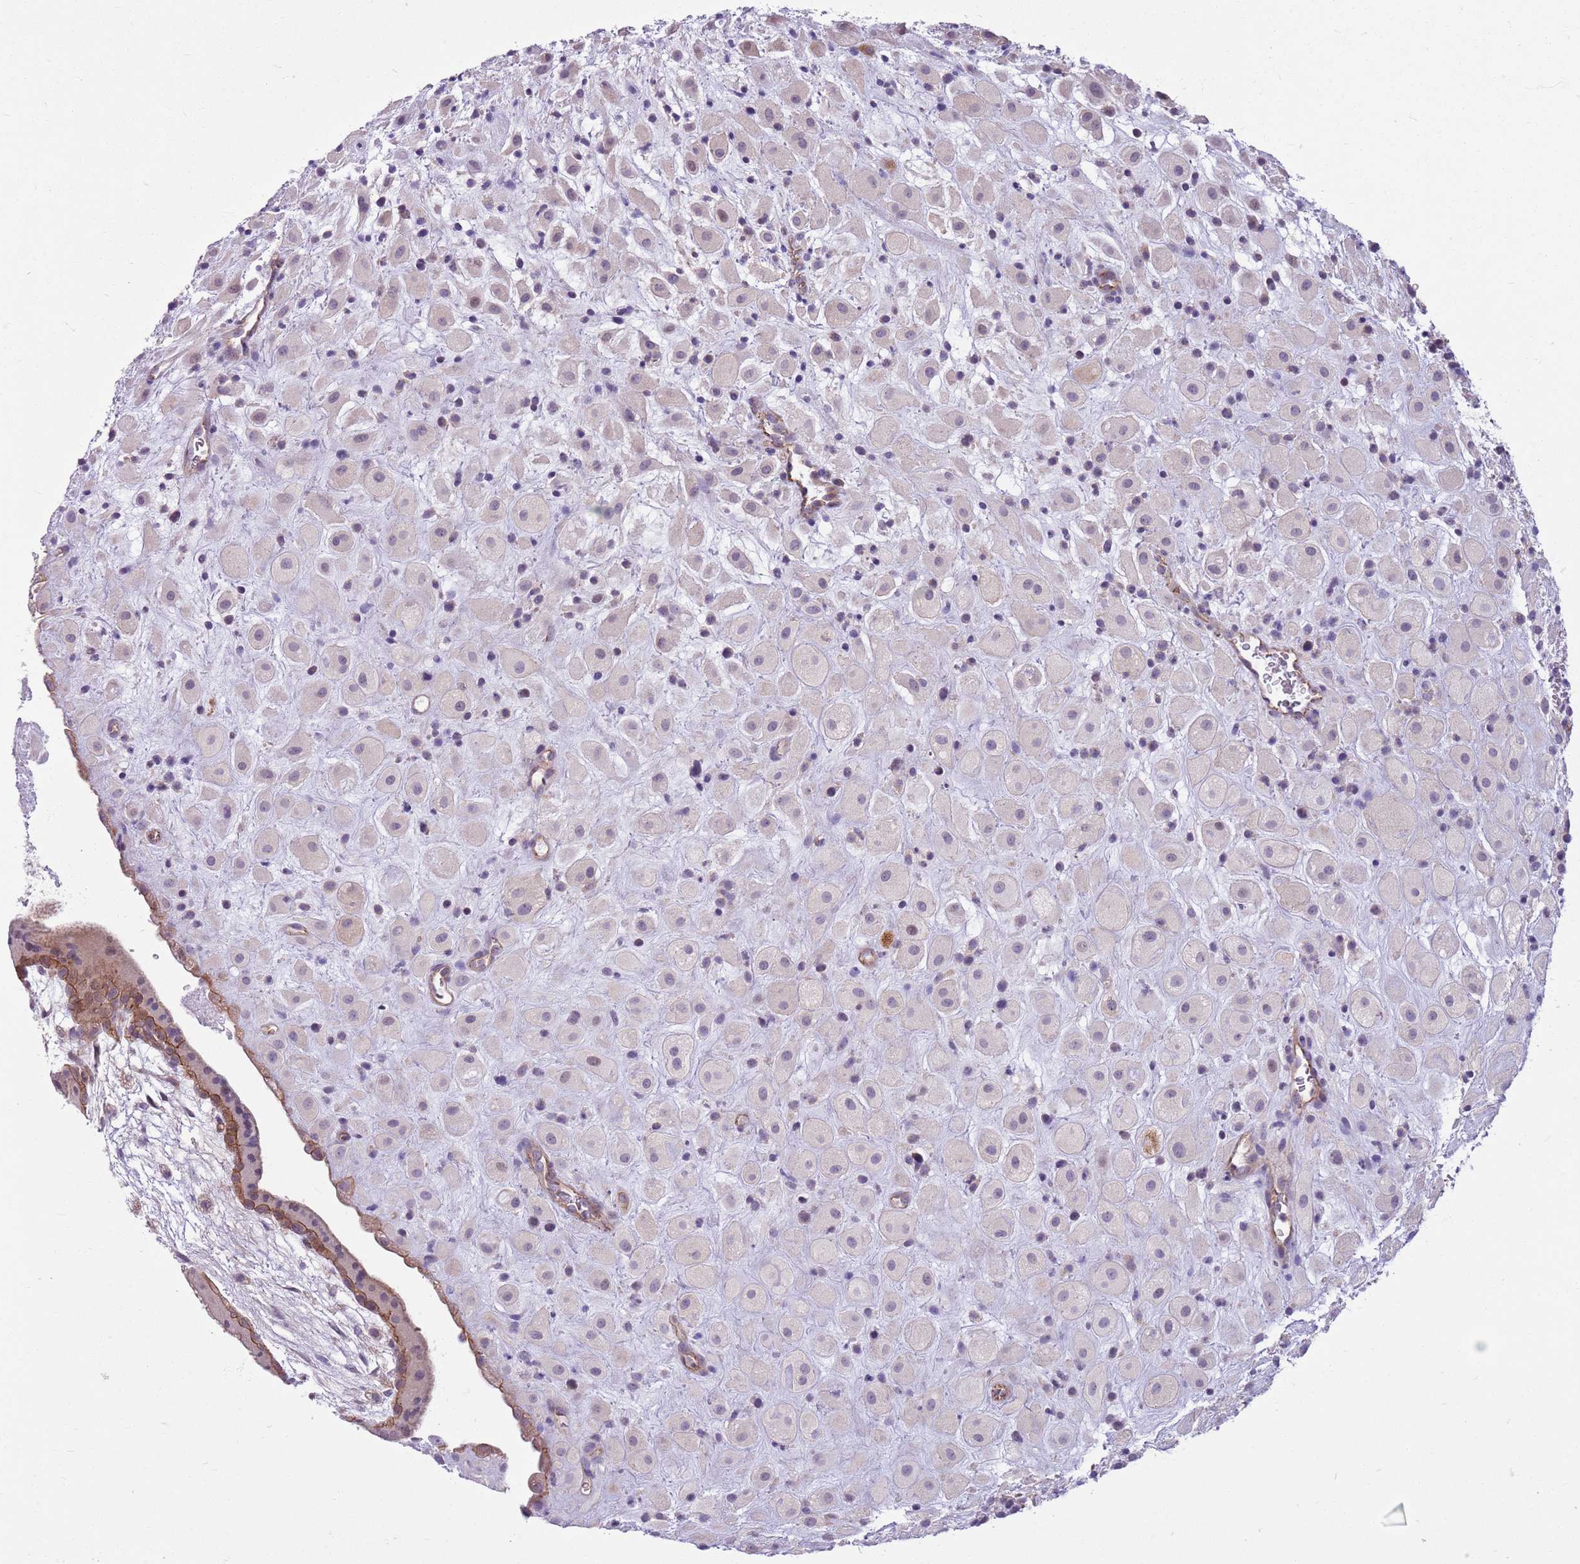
{"staining": {"intensity": "negative", "quantity": "none", "location": "none"}, "tissue": "placenta", "cell_type": "Decidual cells", "image_type": "normal", "snomed": [{"axis": "morphology", "description": "Normal tissue, NOS"}, {"axis": "topography", "description": "Placenta"}], "caption": "A high-resolution image shows IHC staining of unremarkable placenta, which displays no significant positivity in decidual cells.", "gene": "PARP8", "patient": {"sex": "female", "age": 35}}